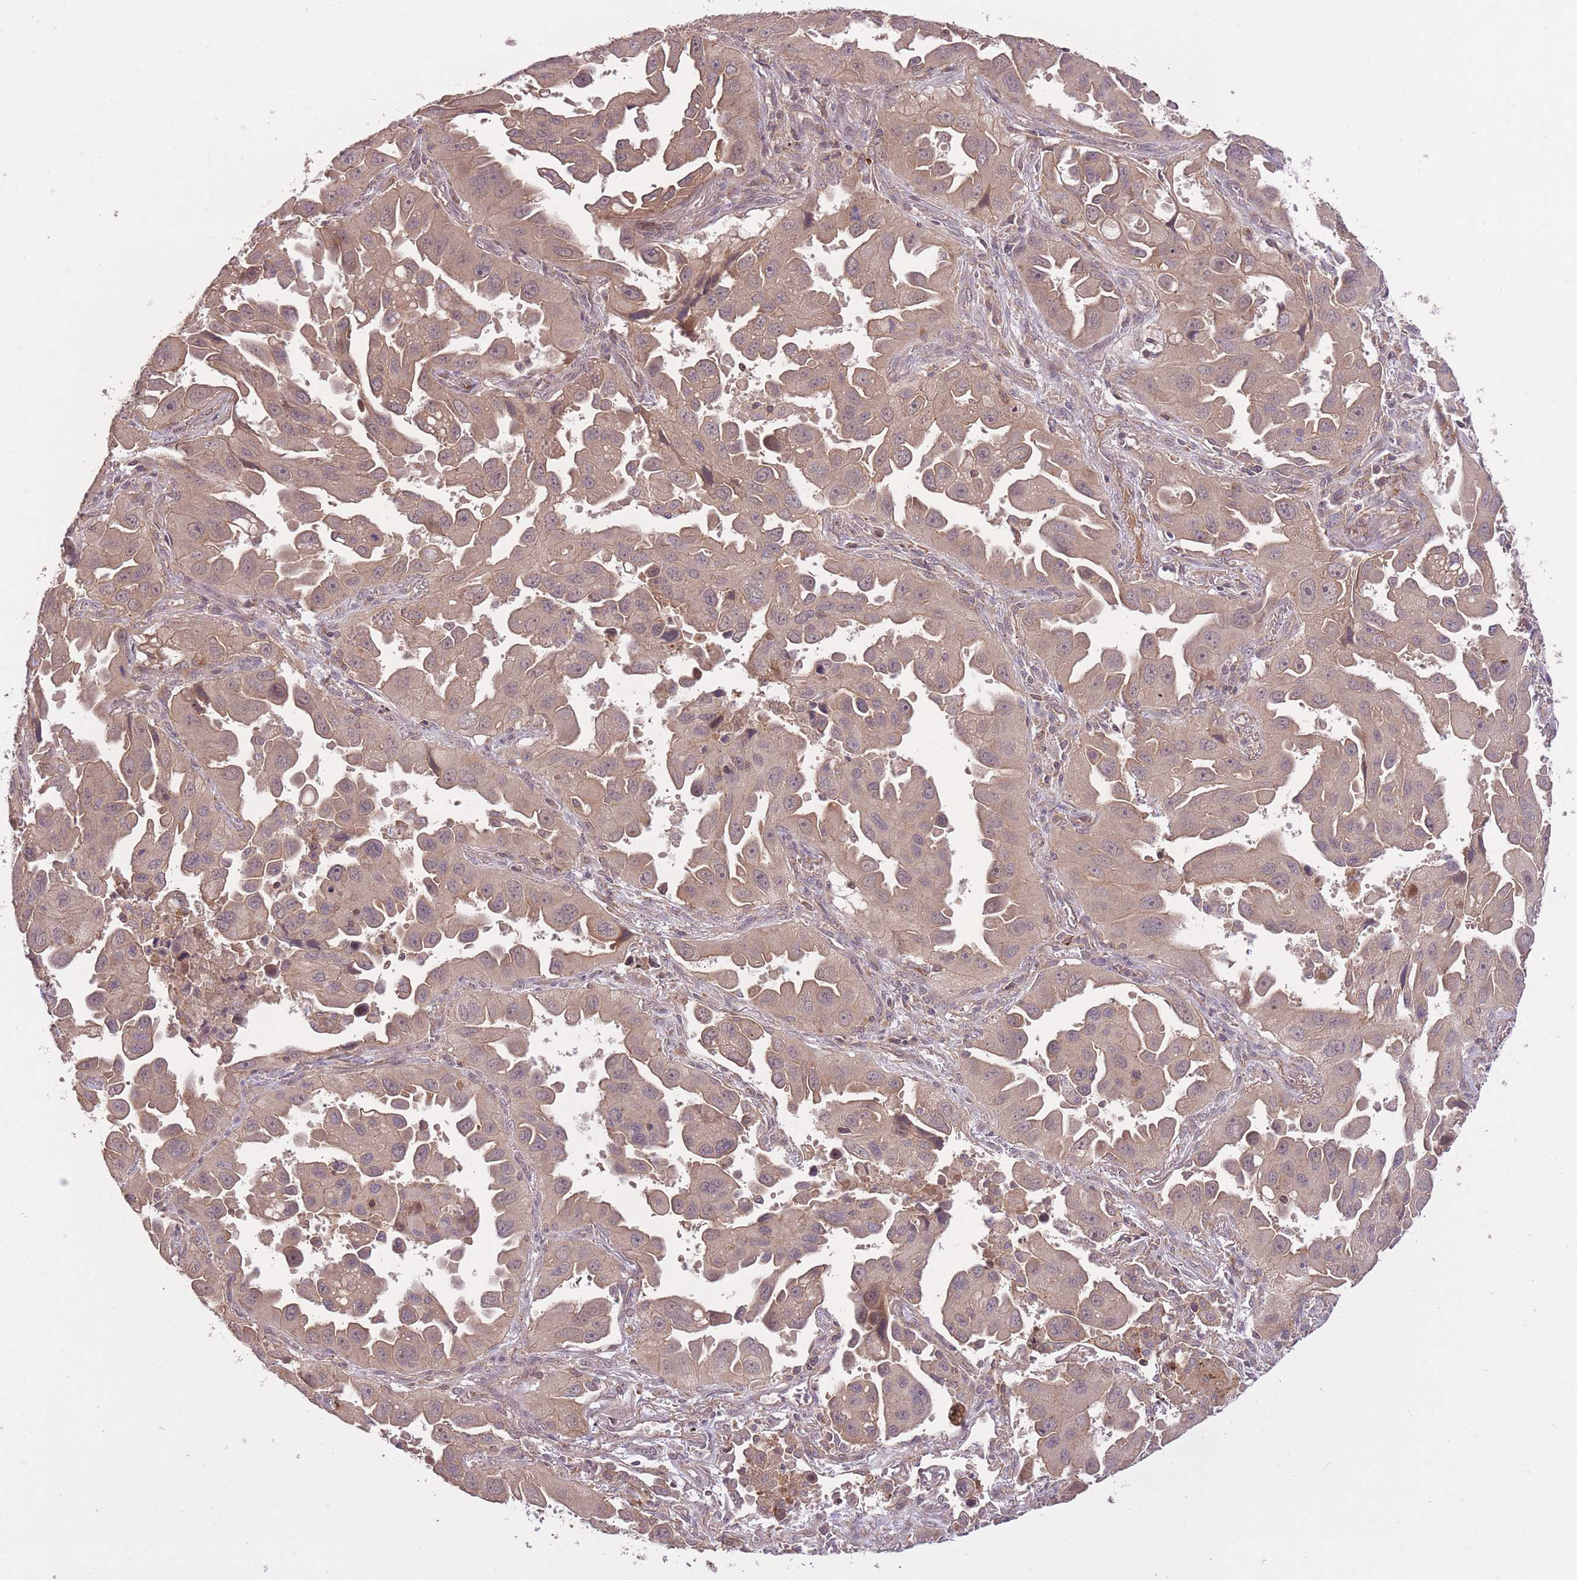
{"staining": {"intensity": "weak", "quantity": ">75%", "location": "cytoplasmic/membranous"}, "tissue": "lung cancer", "cell_type": "Tumor cells", "image_type": "cancer", "snomed": [{"axis": "morphology", "description": "Adenocarcinoma, NOS"}, {"axis": "topography", "description": "Lung"}], "caption": "Immunohistochemical staining of lung cancer reveals low levels of weak cytoplasmic/membranous protein positivity in about >75% of tumor cells. The staining was performed using DAB, with brown indicating positive protein expression. Nuclei are stained blue with hematoxylin.", "gene": "POLR3F", "patient": {"sex": "male", "age": 66}}